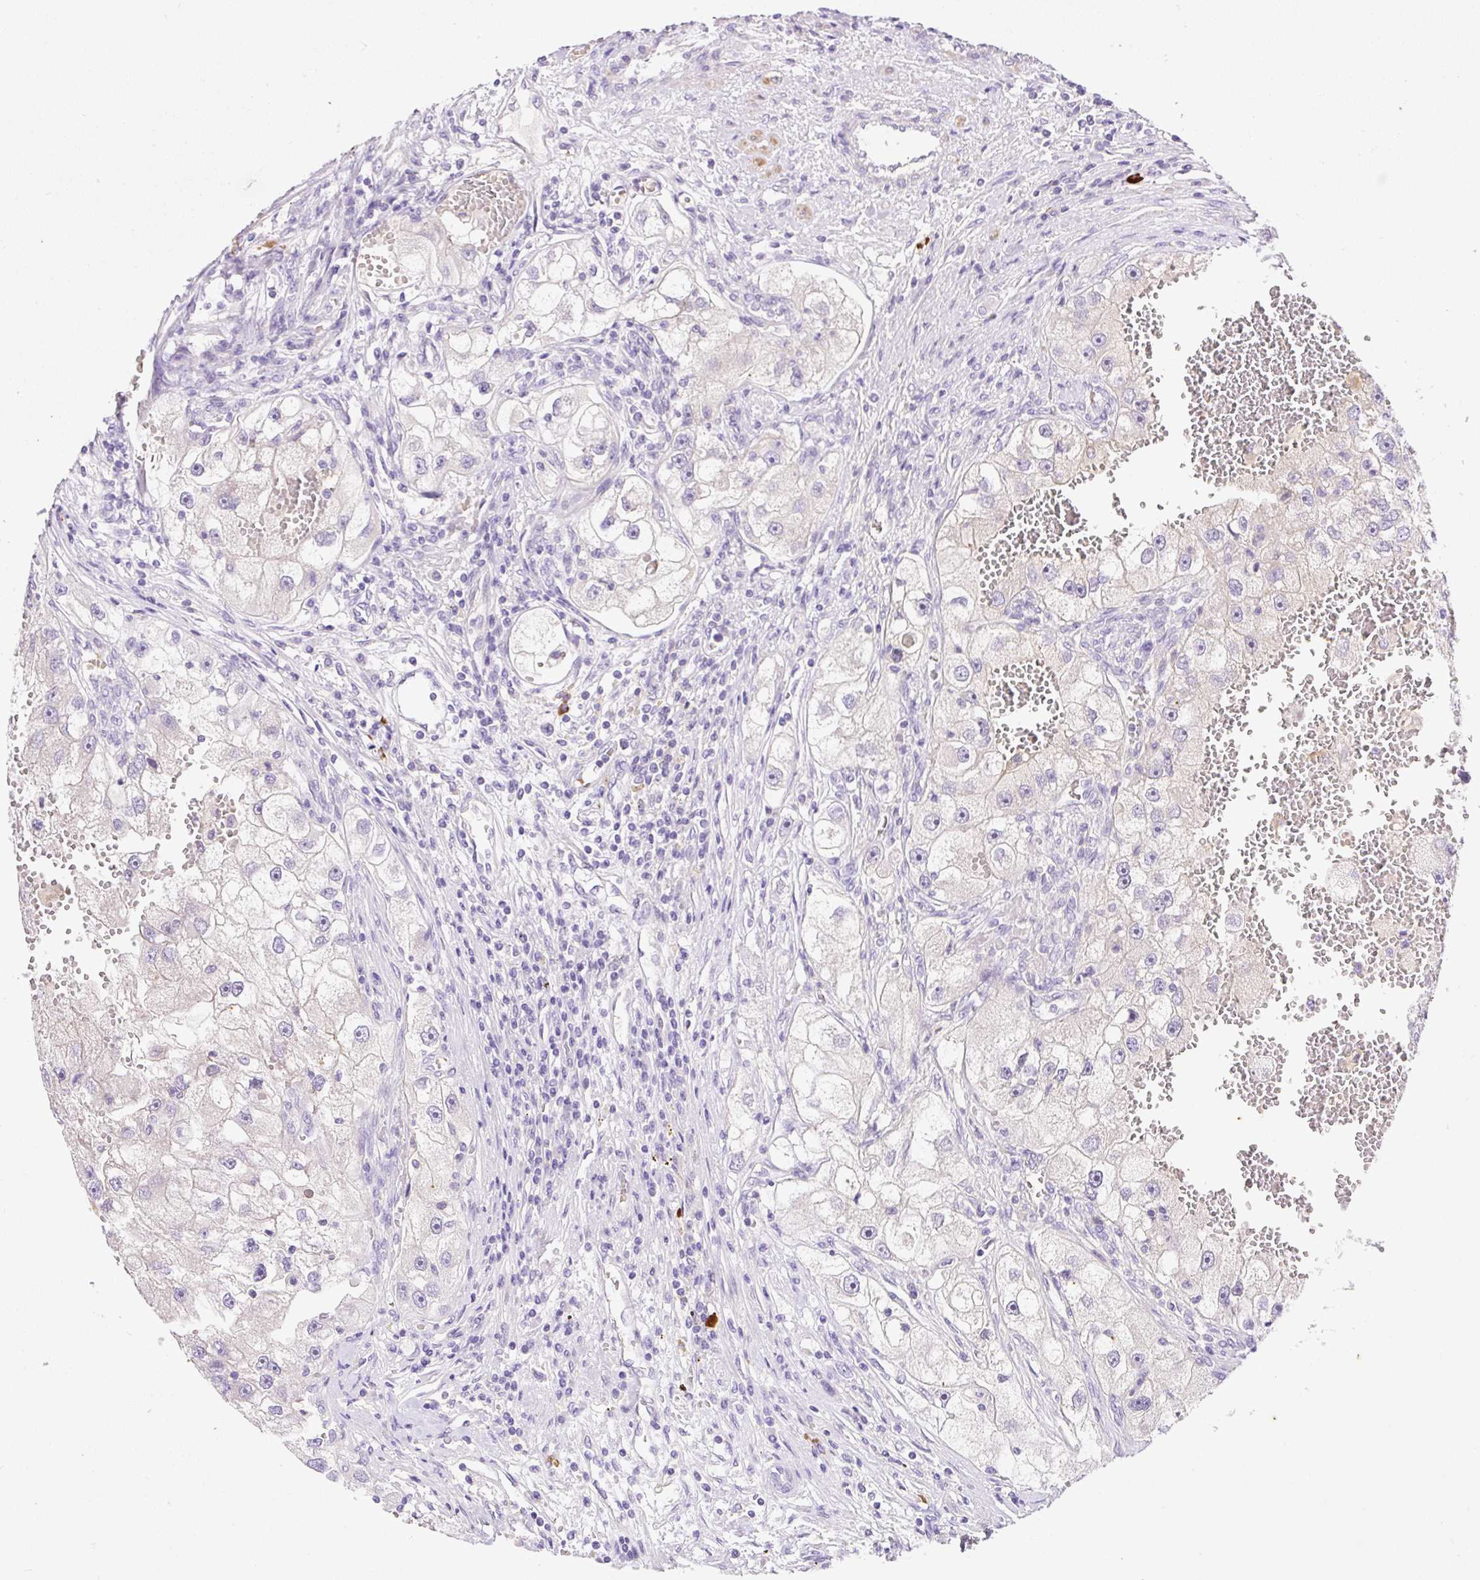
{"staining": {"intensity": "negative", "quantity": "none", "location": "none"}, "tissue": "renal cancer", "cell_type": "Tumor cells", "image_type": "cancer", "snomed": [{"axis": "morphology", "description": "Adenocarcinoma, NOS"}, {"axis": "topography", "description": "Kidney"}], "caption": "Human adenocarcinoma (renal) stained for a protein using immunohistochemistry shows no positivity in tumor cells.", "gene": "LHFPL5", "patient": {"sex": "male", "age": 63}}